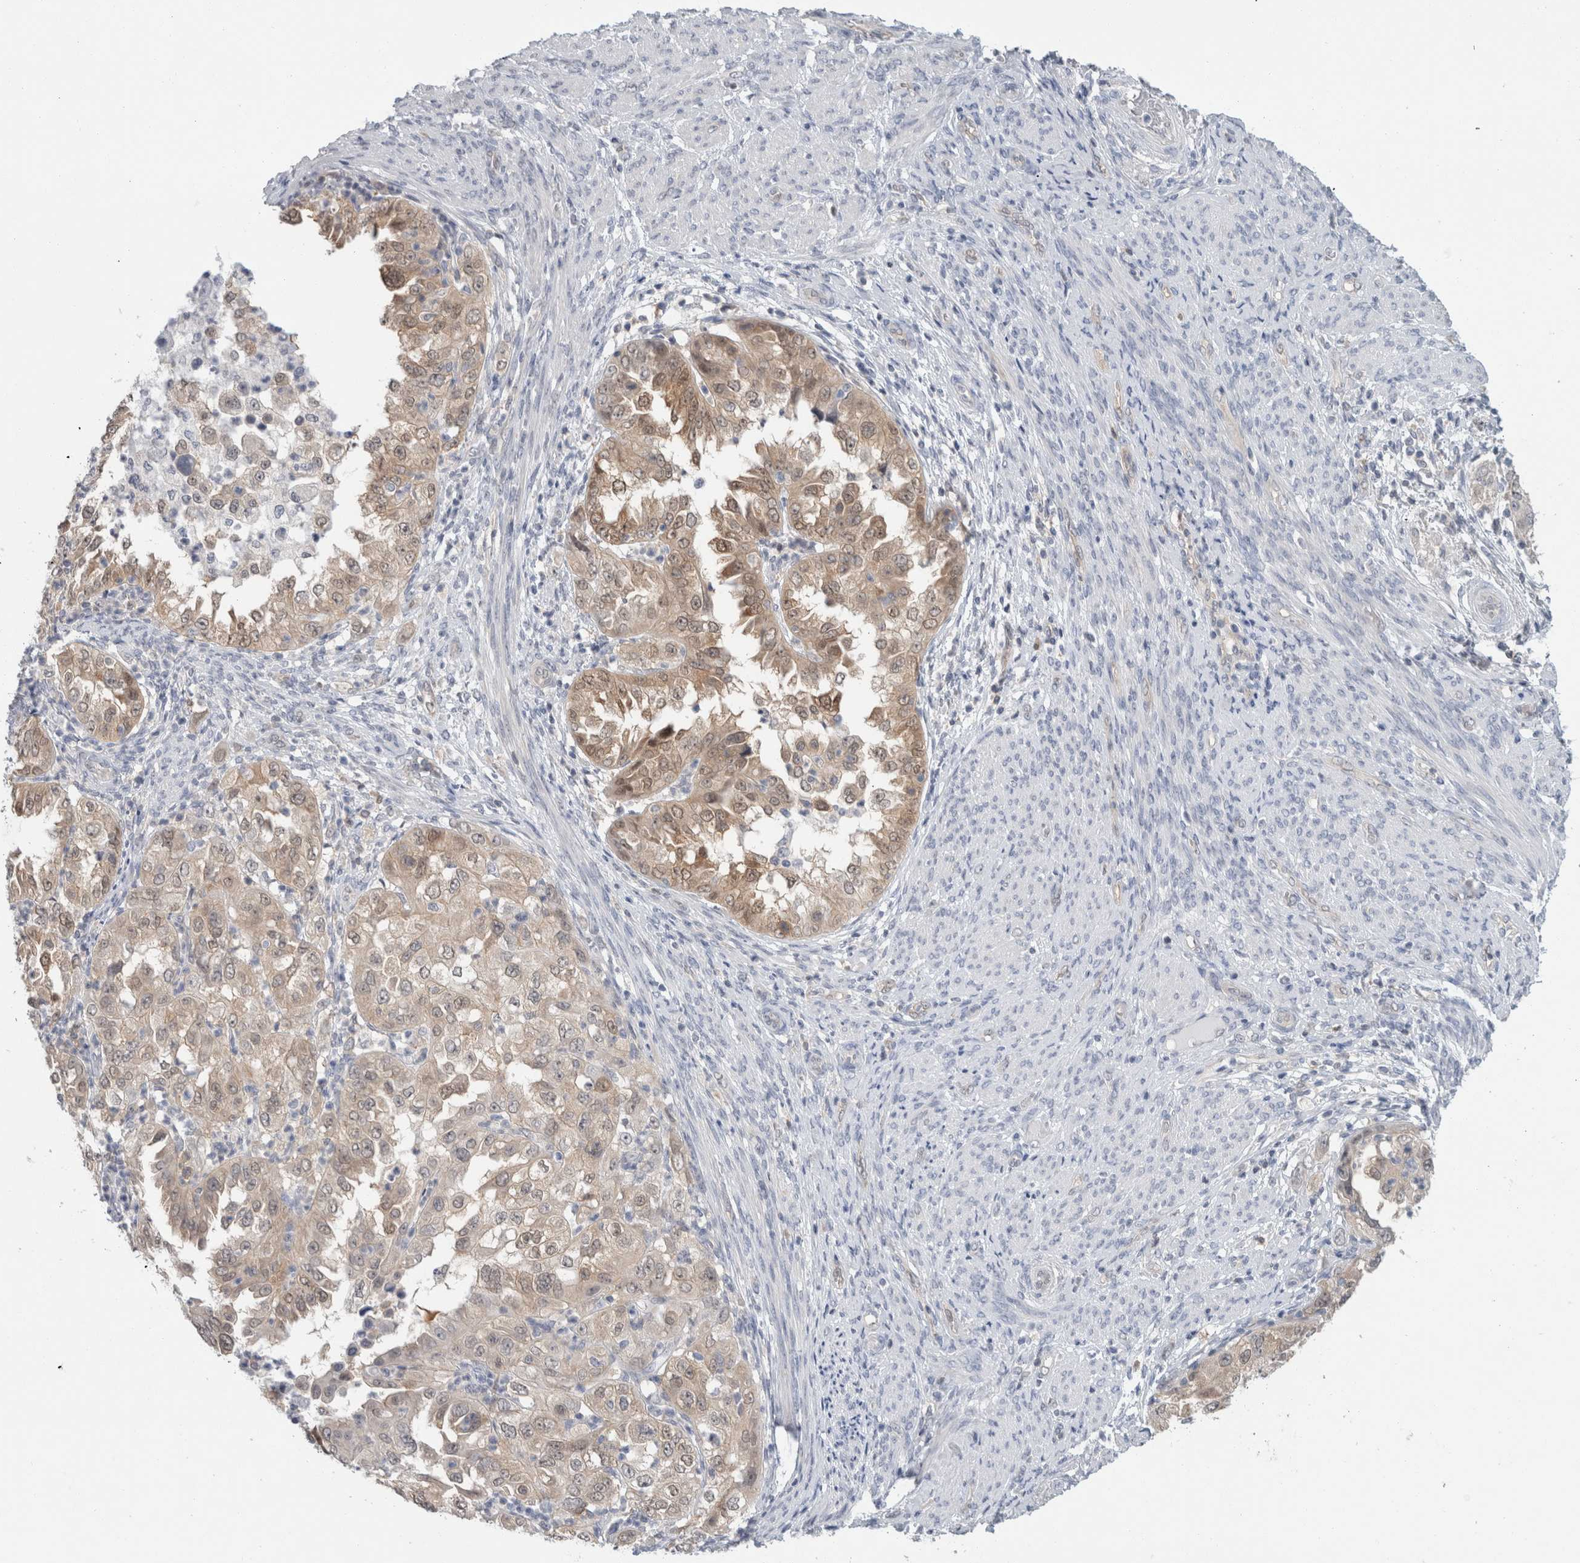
{"staining": {"intensity": "moderate", "quantity": ">75%", "location": "cytoplasmic/membranous,nuclear"}, "tissue": "endometrial cancer", "cell_type": "Tumor cells", "image_type": "cancer", "snomed": [{"axis": "morphology", "description": "Adenocarcinoma, NOS"}, {"axis": "topography", "description": "Endometrium"}], "caption": "Protein staining of endometrial cancer (adenocarcinoma) tissue exhibits moderate cytoplasmic/membranous and nuclear expression in approximately >75% of tumor cells.", "gene": "CASP6", "patient": {"sex": "female", "age": 85}}